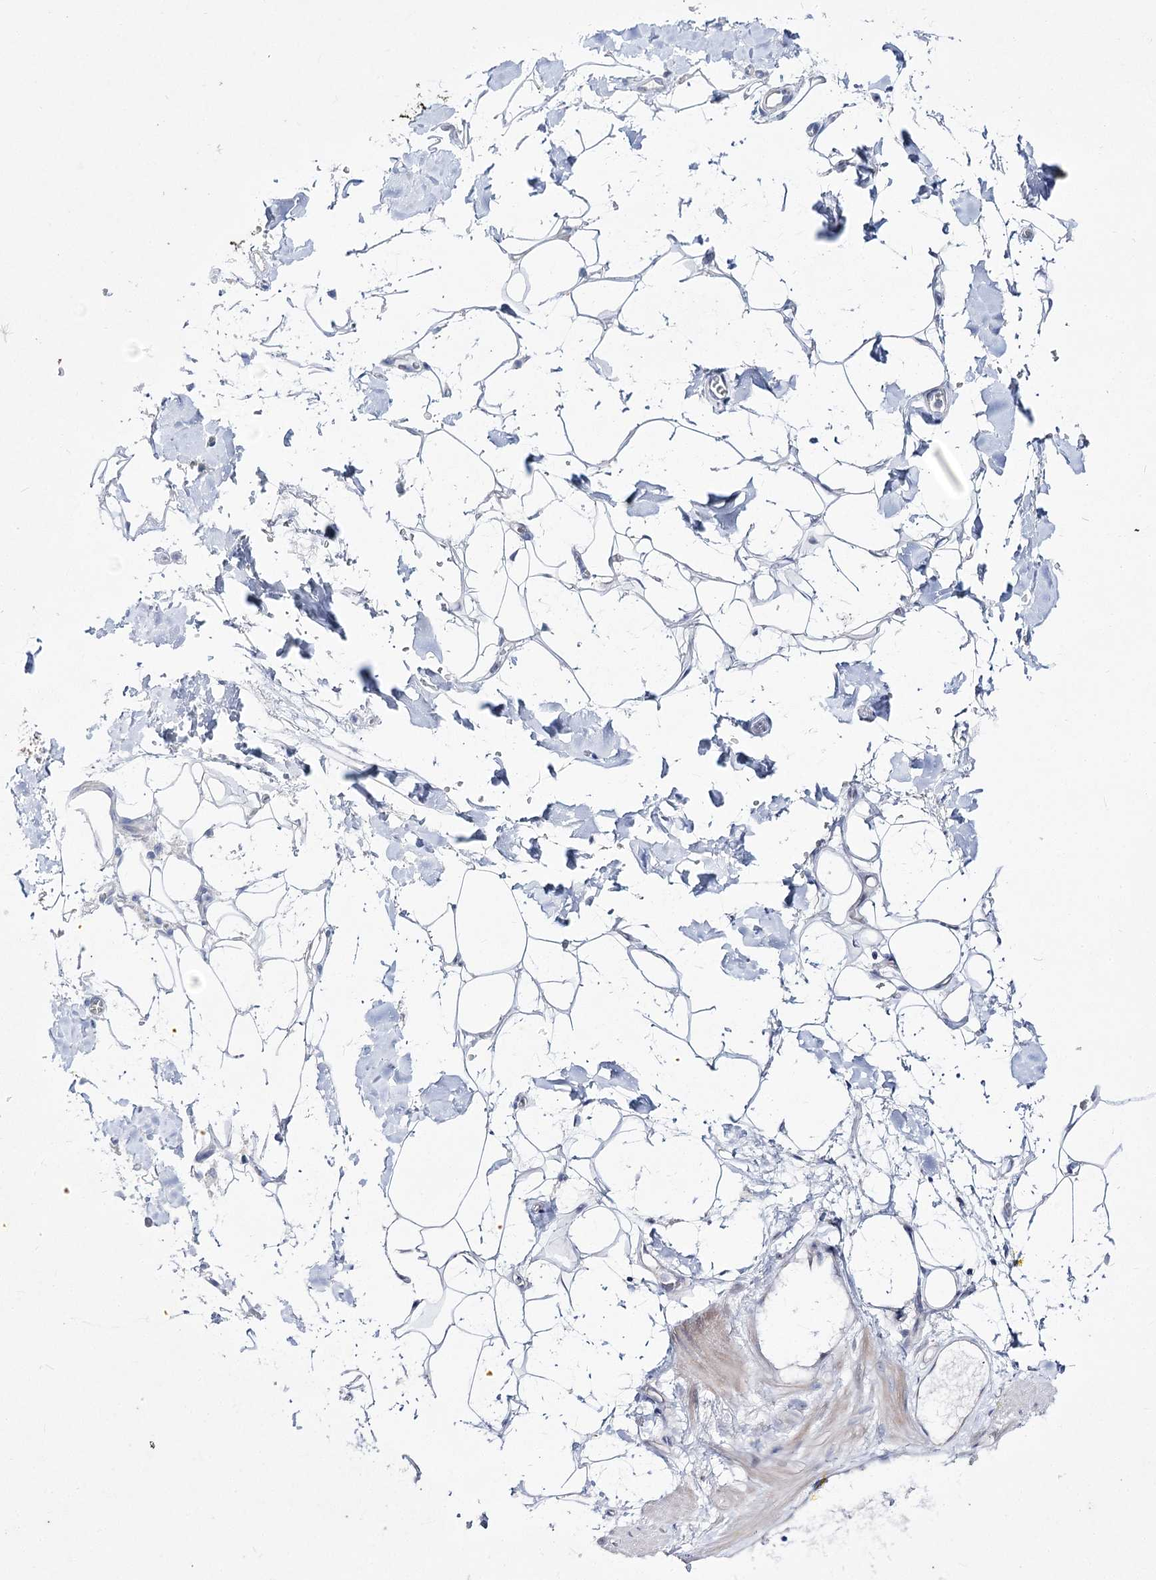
{"staining": {"intensity": "negative", "quantity": "none", "location": "none"}, "tissue": "adipose tissue", "cell_type": "Adipocytes", "image_type": "normal", "snomed": [{"axis": "morphology", "description": "Normal tissue, NOS"}, {"axis": "morphology", "description": "Adenocarcinoma, NOS"}, {"axis": "topography", "description": "Pancreas"}, {"axis": "topography", "description": "Peripheral nerve tissue"}], "caption": "IHC micrograph of benign human adipose tissue stained for a protein (brown), which shows no positivity in adipocytes.", "gene": "HELT", "patient": {"sex": "male", "age": 59}}